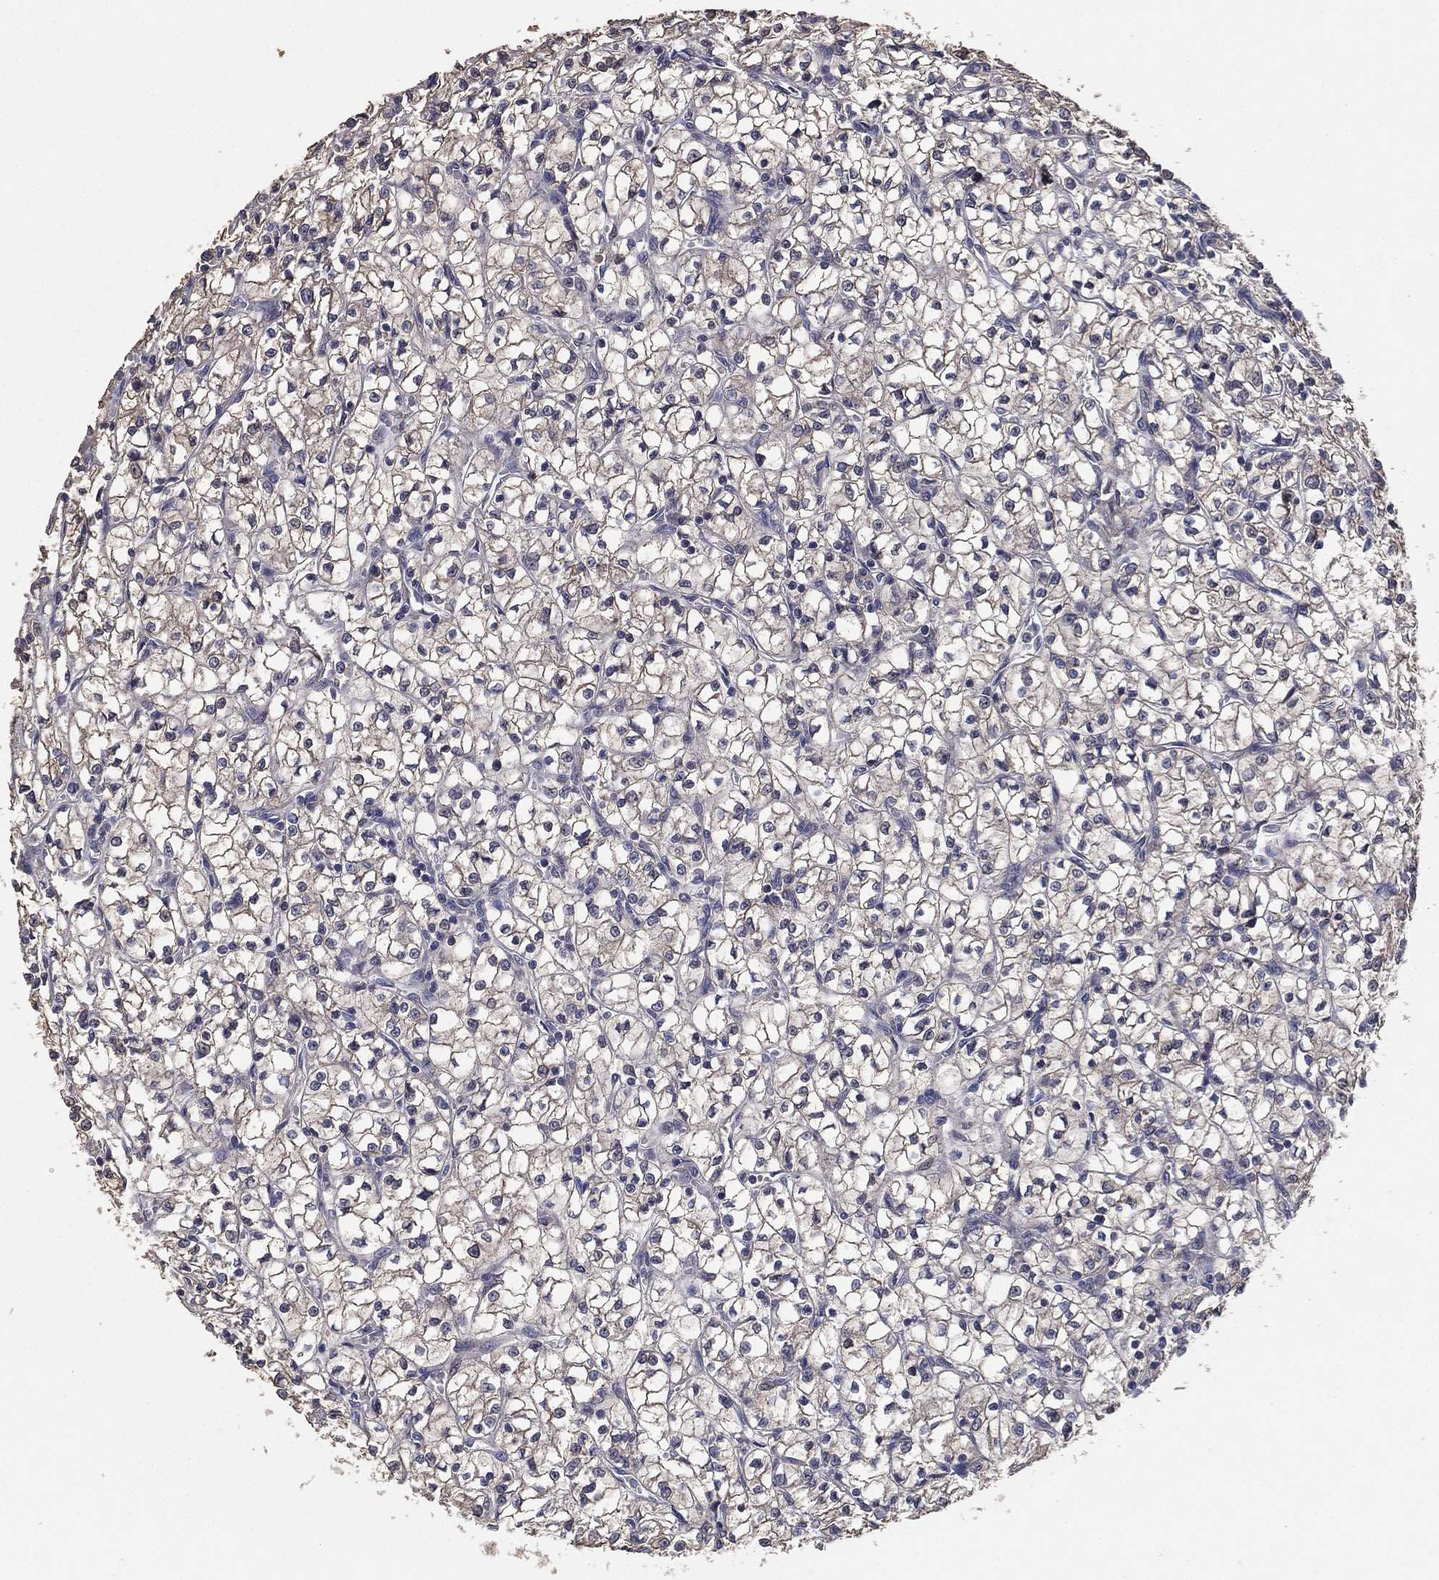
{"staining": {"intensity": "negative", "quantity": "none", "location": "none"}, "tissue": "renal cancer", "cell_type": "Tumor cells", "image_type": "cancer", "snomed": [{"axis": "morphology", "description": "Adenocarcinoma, NOS"}, {"axis": "topography", "description": "Kidney"}], "caption": "A high-resolution image shows immunohistochemistry (IHC) staining of adenocarcinoma (renal), which exhibits no significant expression in tumor cells.", "gene": "PCNT", "patient": {"sex": "female", "age": 64}}